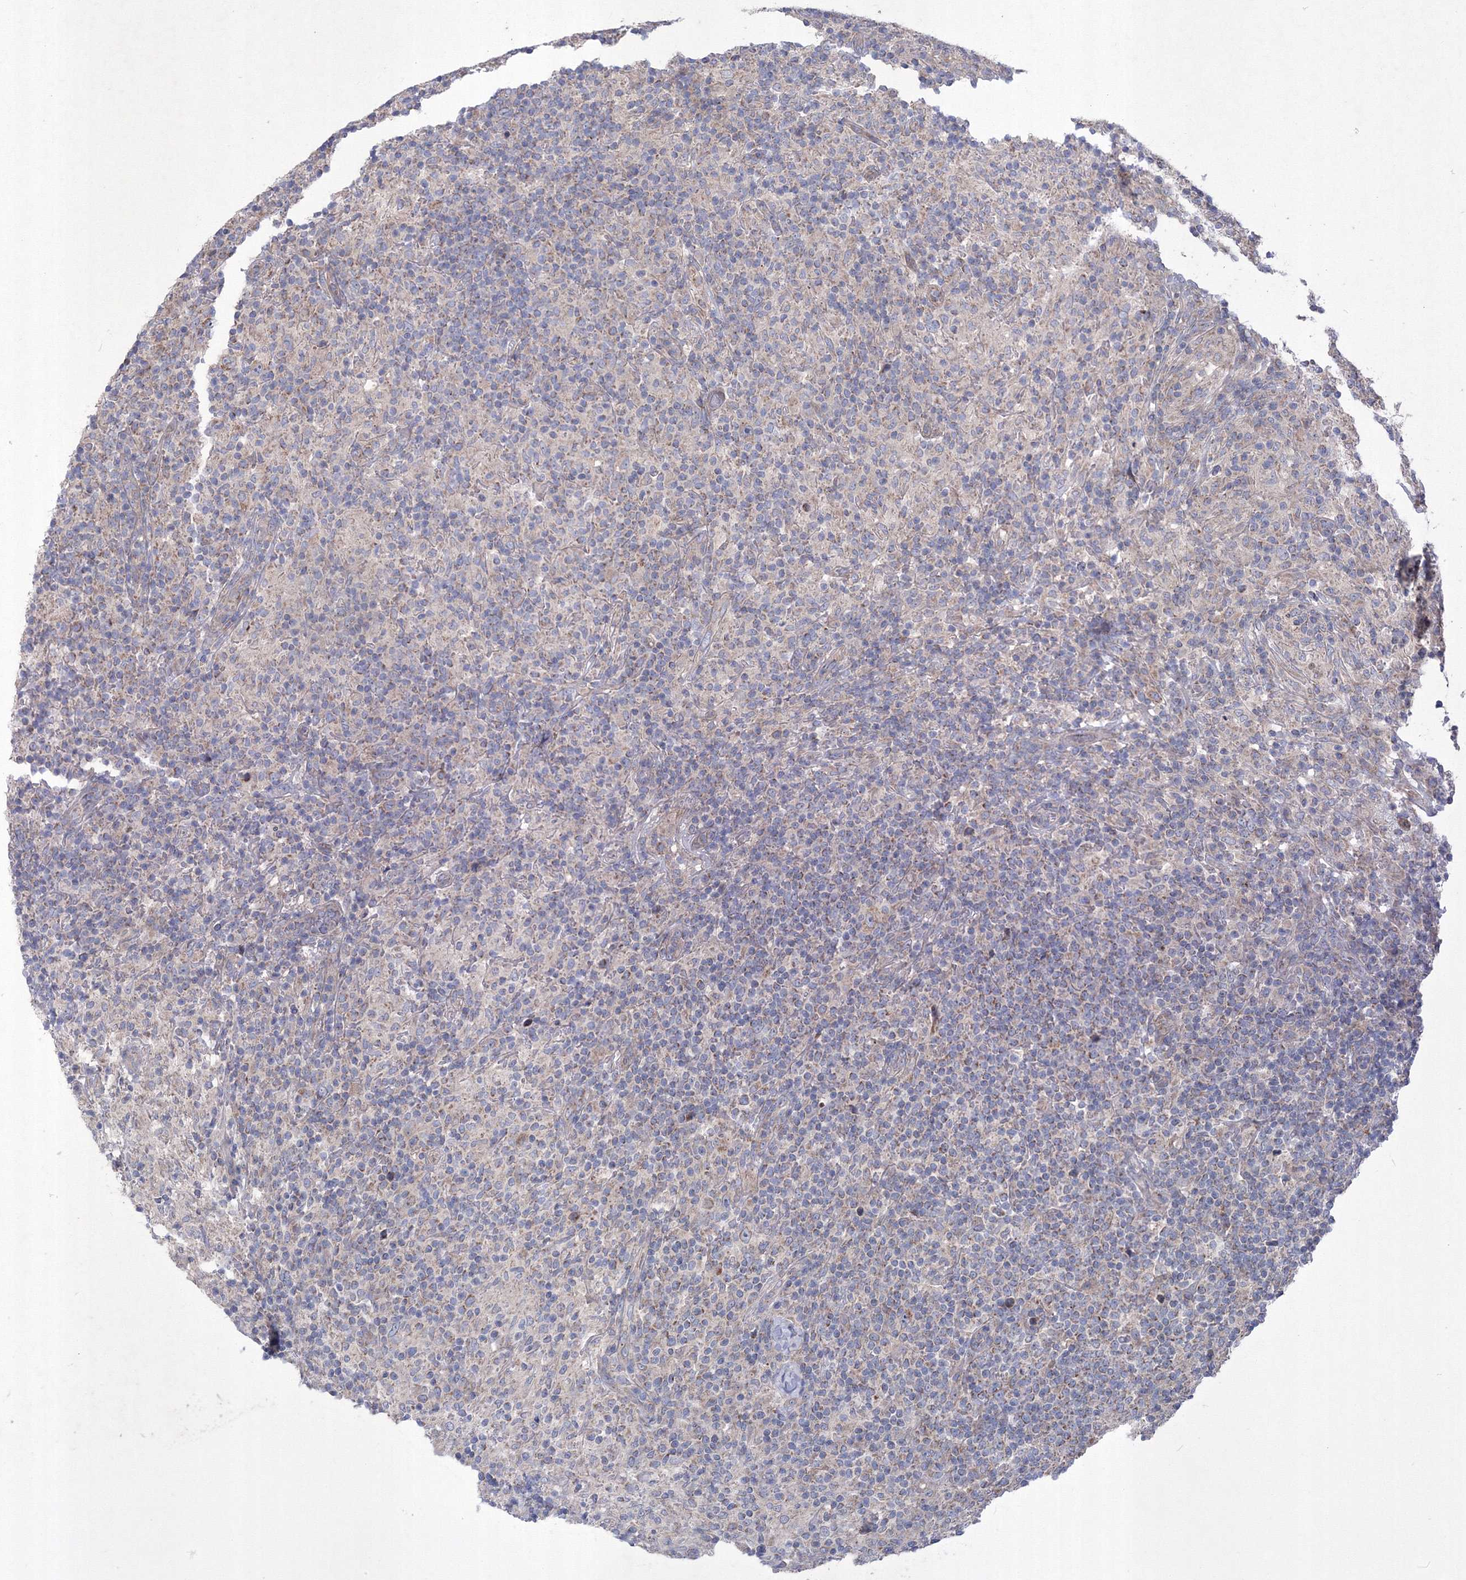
{"staining": {"intensity": "weak", "quantity": "25%-75%", "location": "cytoplasmic/membranous"}, "tissue": "lymphoma", "cell_type": "Tumor cells", "image_type": "cancer", "snomed": [{"axis": "morphology", "description": "Hodgkin's disease, NOS"}, {"axis": "topography", "description": "Lymph node"}], "caption": "Immunohistochemistry (IHC) (DAB) staining of lymphoma exhibits weak cytoplasmic/membranous protein staining in approximately 25%-75% of tumor cells.", "gene": "MTRF1L", "patient": {"sex": "male", "age": 70}}